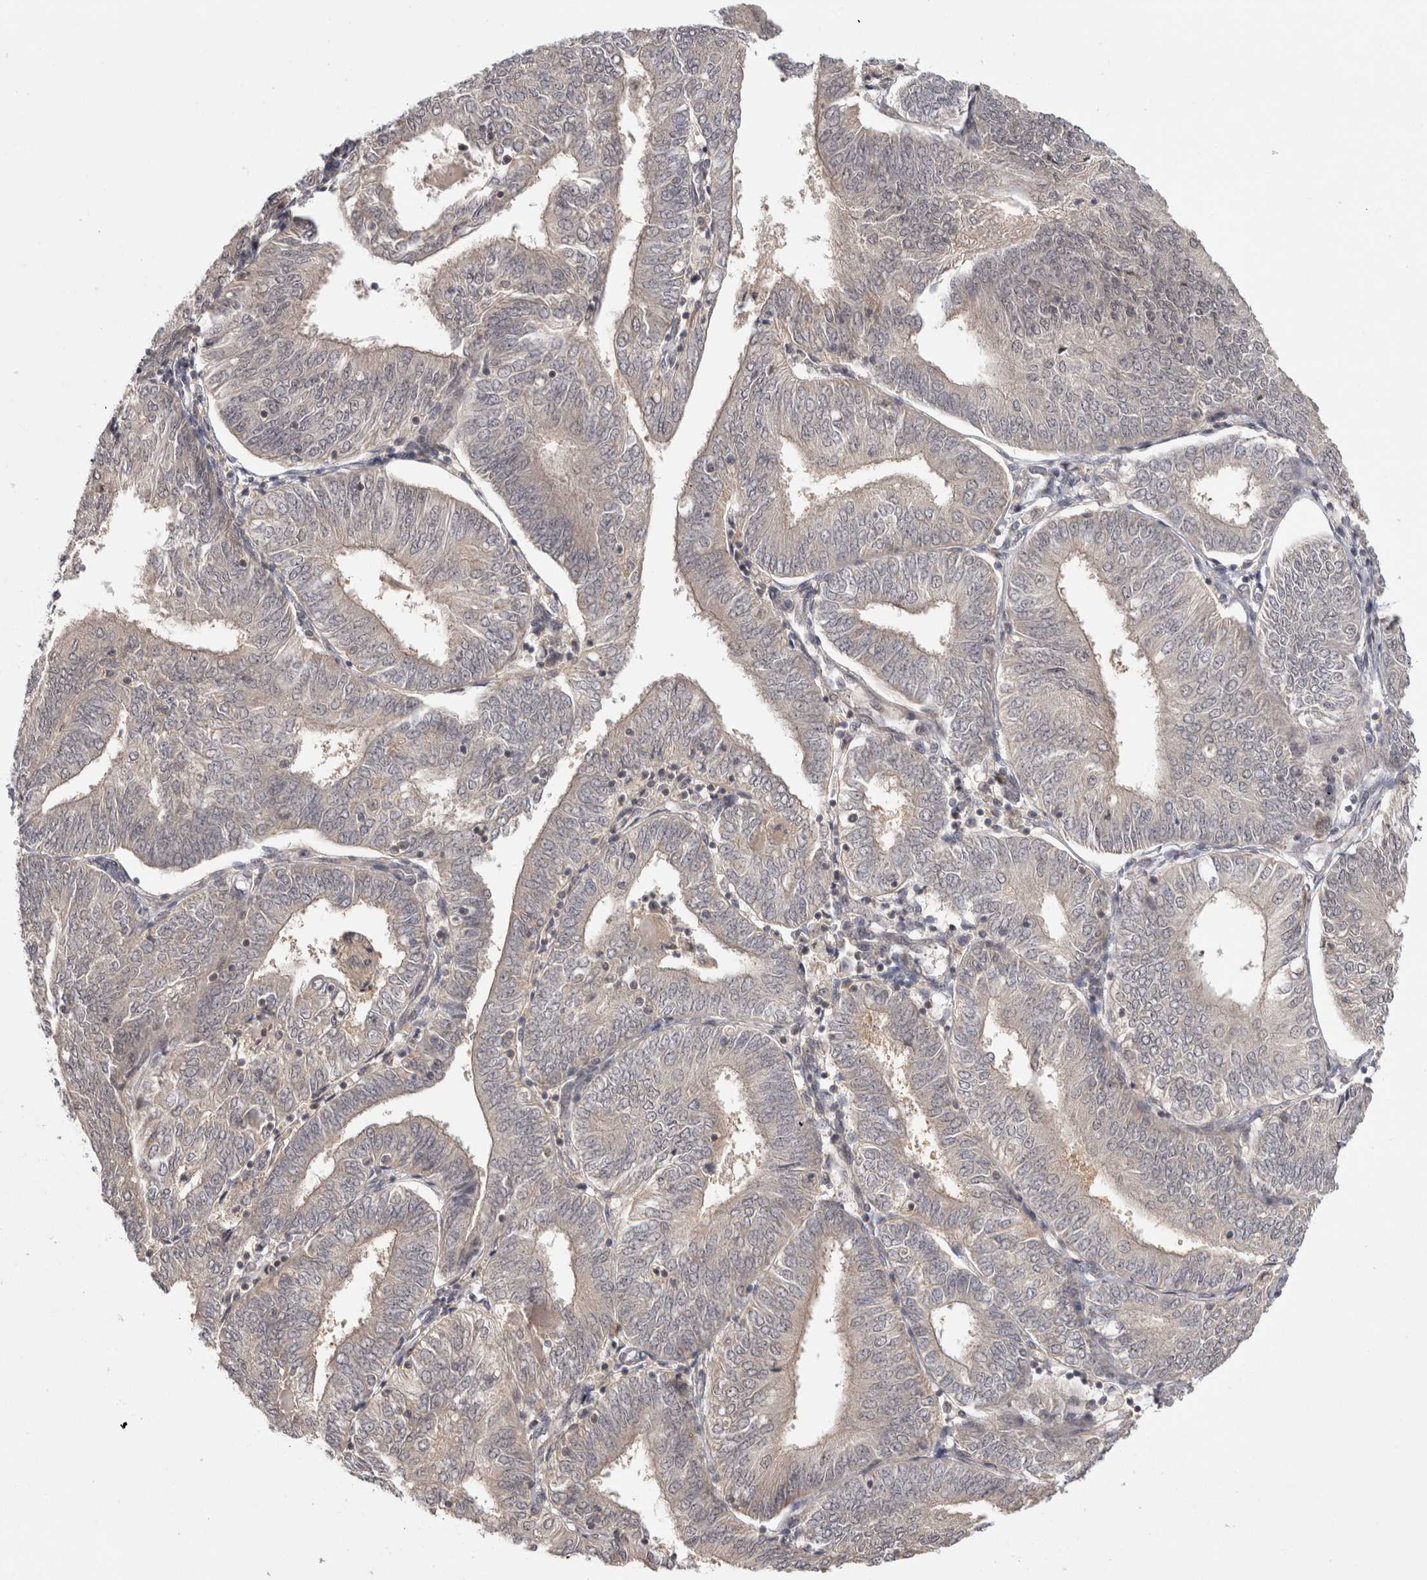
{"staining": {"intensity": "weak", "quantity": "<25%", "location": "cytoplasmic/membranous"}, "tissue": "endometrial cancer", "cell_type": "Tumor cells", "image_type": "cancer", "snomed": [{"axis": "morphology", "description": "Adenocarcinoma, NOS"}, {"axis": "topography", "description": "Endometrium"}], "caption": "The photomicrograph shows no staining of tumor cells in endometrial cancer (adenocarcinoma).", "gene": "ZNF318", "patient": {"sex": "female", "age": 58}}